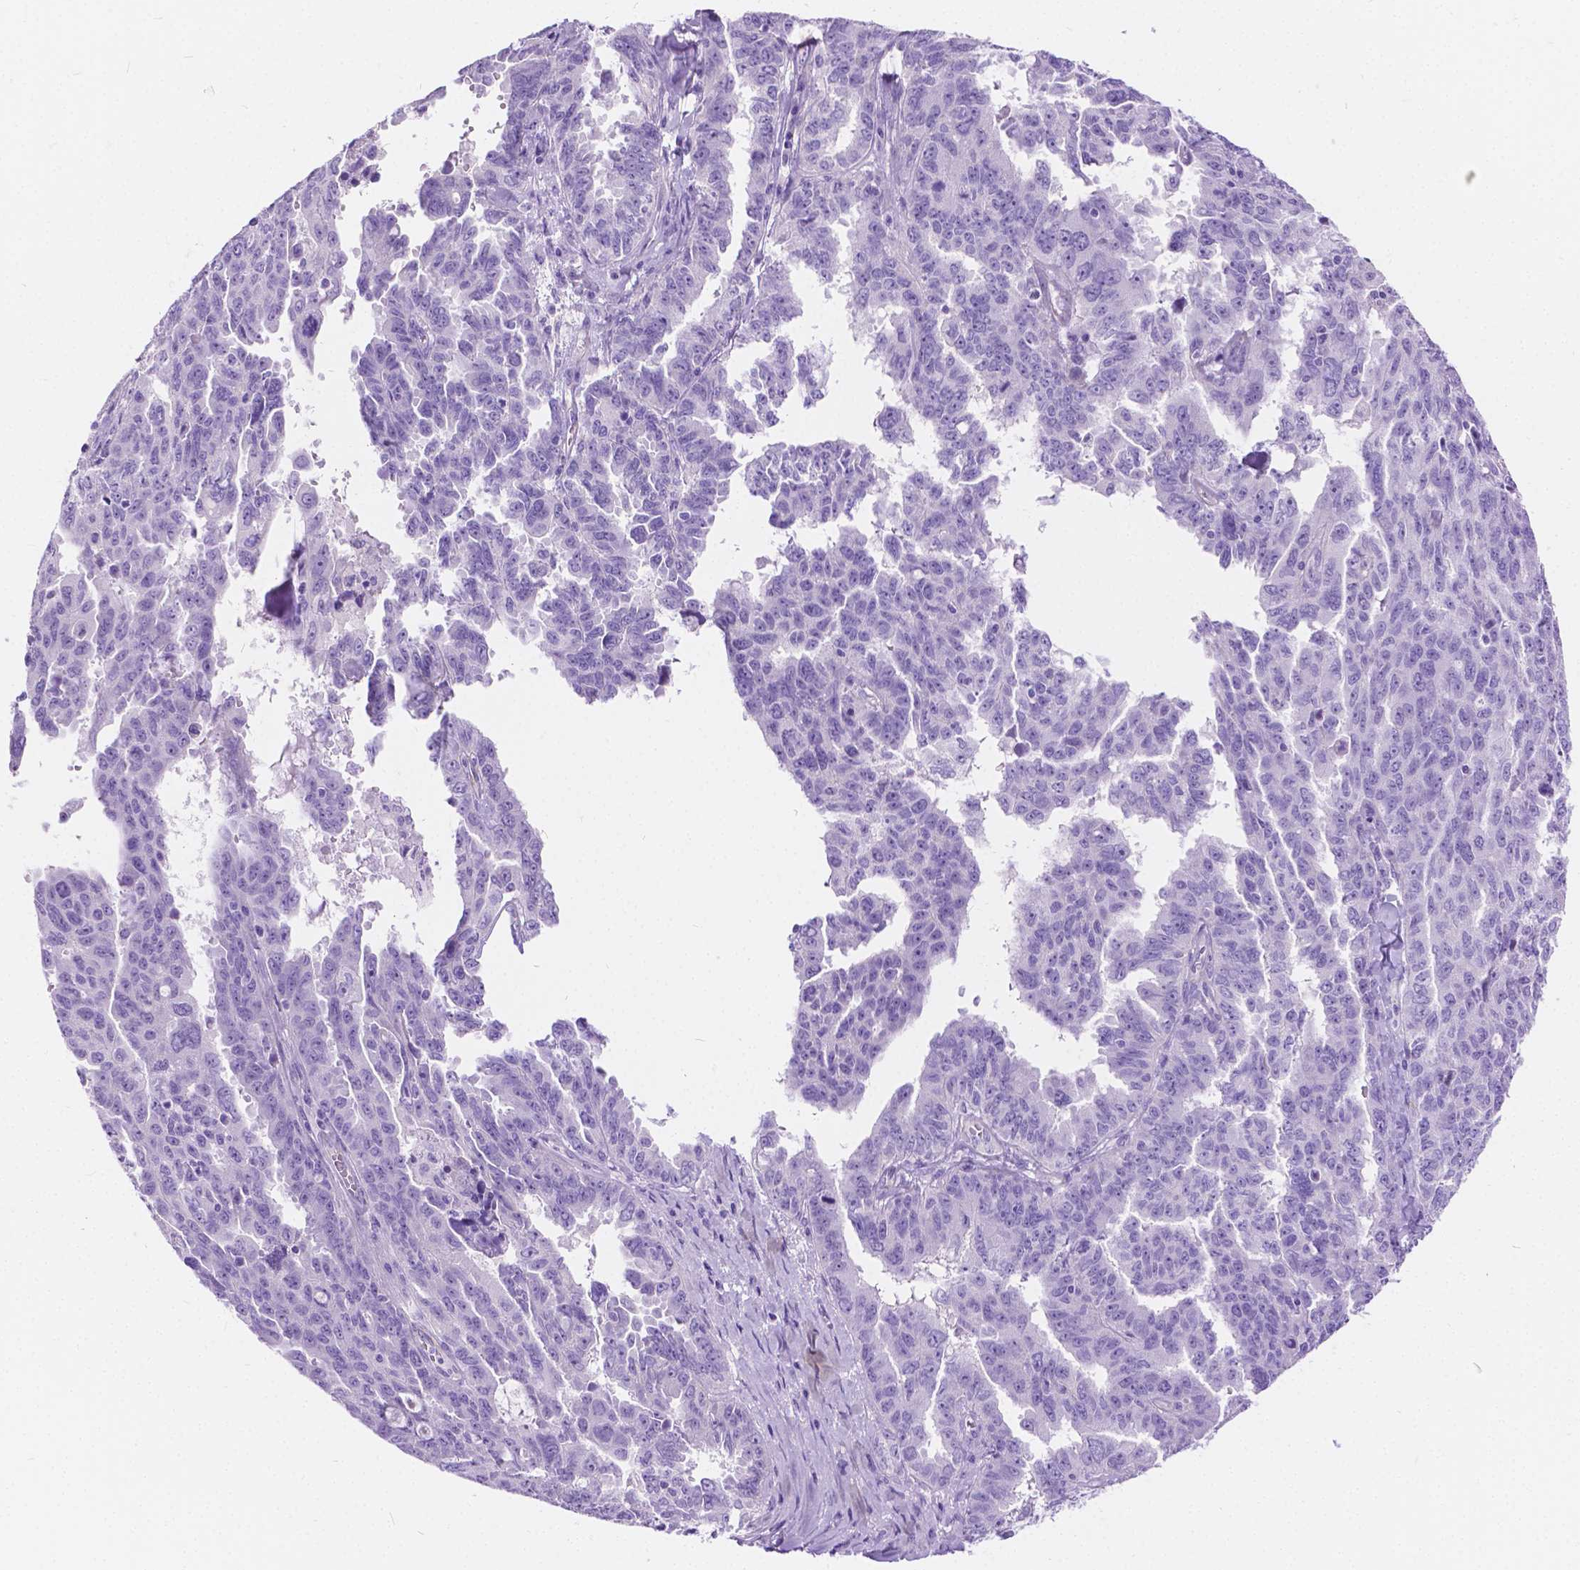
{"staining": {"intensity": "negative", "quantity": "none", "location": "none"}, "tissue": "ovarian cancer", "cell_type": "Tumor cells", "image_type": "cancer", "snomed": [{"axis": "morphology", "description": "Adenocarcinoma, NOS"}, {"axis": "morphology", "description": "Carcinoma, endometroid"}, {"axis": "topography", "description": "Ovary"}], "caption": "Tumor cells are negative for protein expression in human endometroid carcinoma (ovarian).", "gene": "CHRM1", "patient": {"sex": "female", "age": 72}}